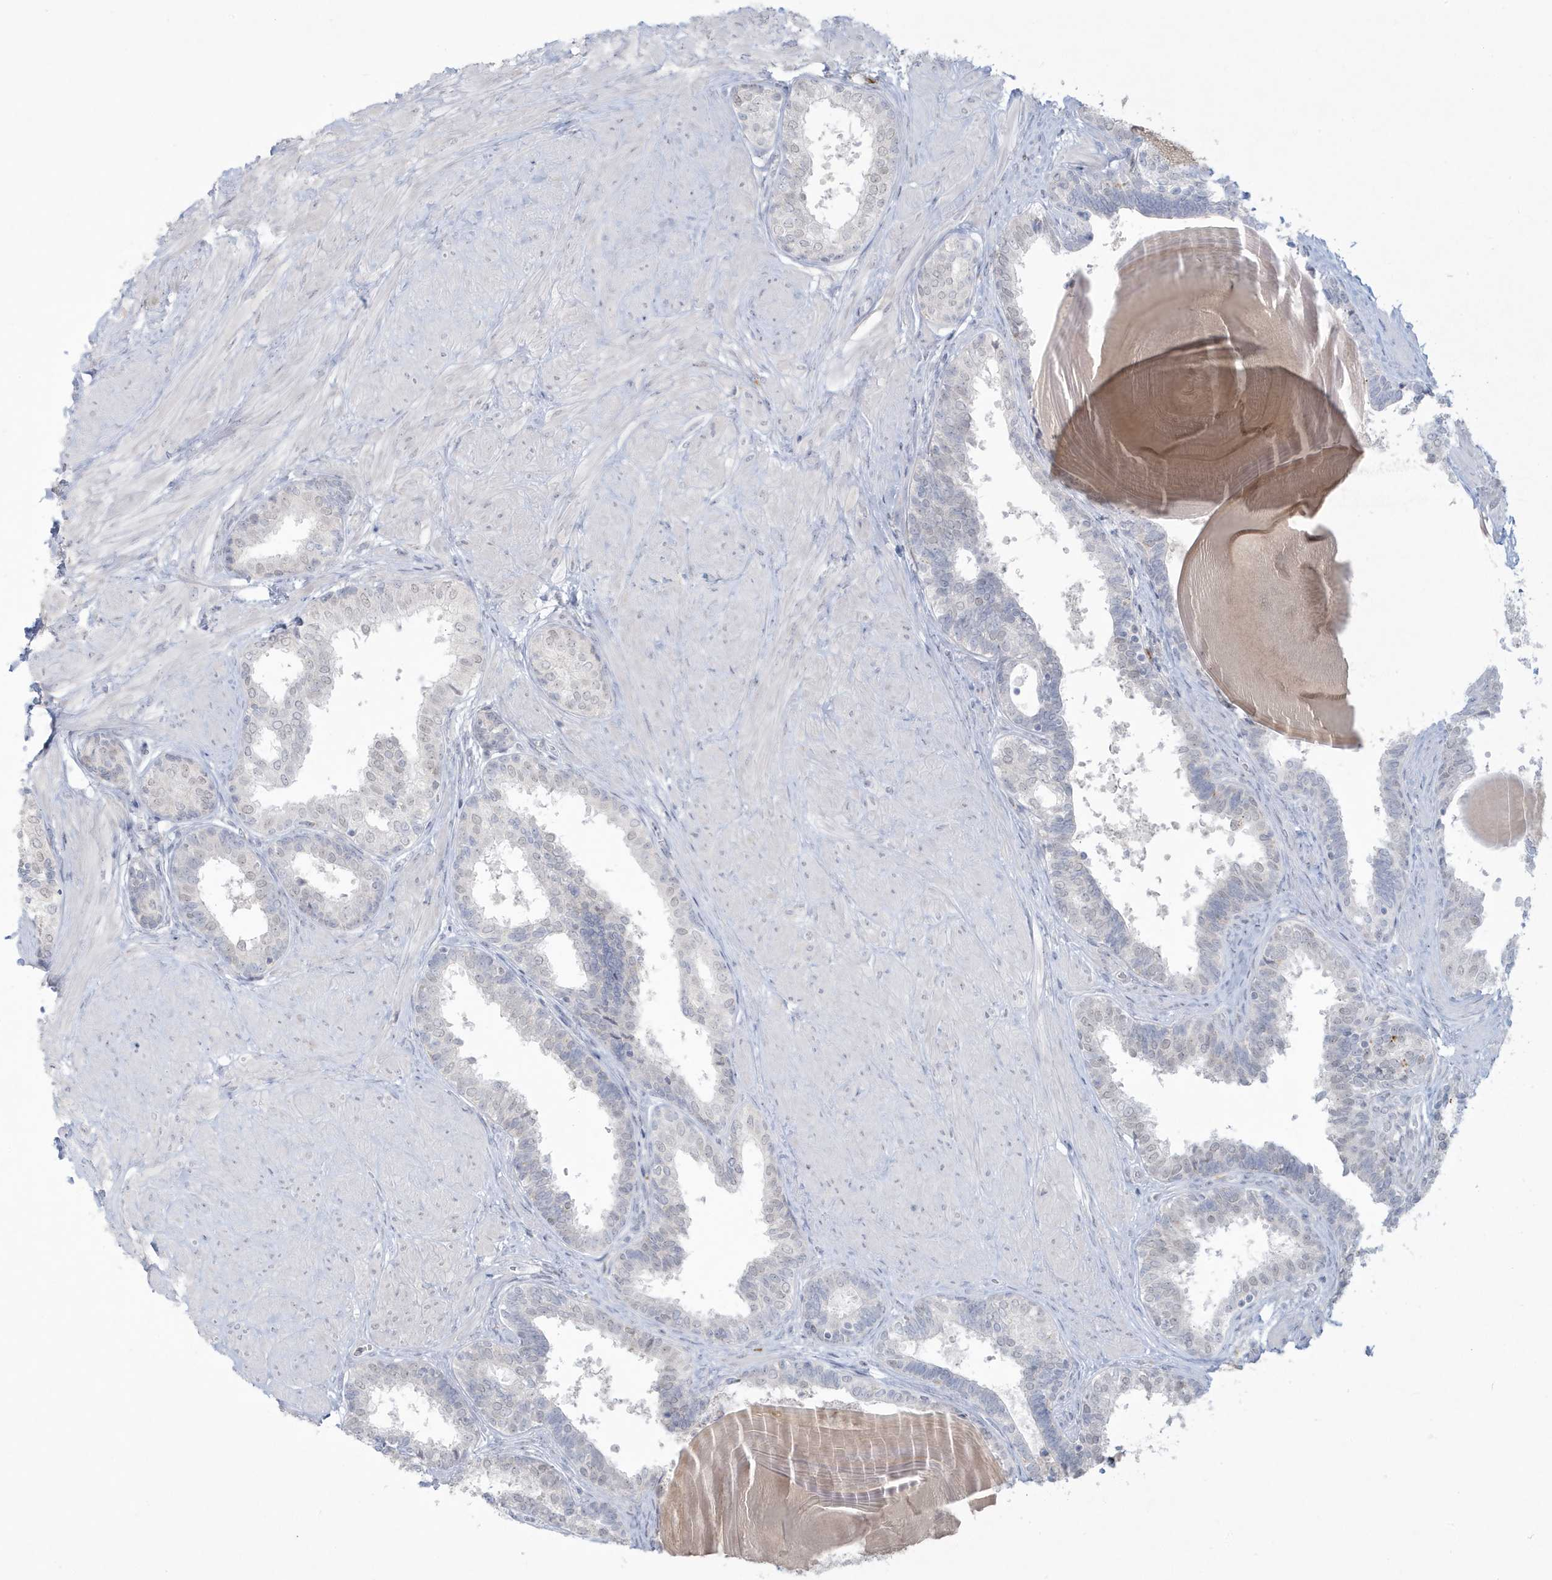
{"staining": {"intensity": "negative", "quantity": "none", "location": "none"}, "tissue": "prostate", "cell_type": "Glandular cells", "image_type": "normal", "snomed": [{"axis": "morphology", "description": "Normal tissue, NOS"}, {"axis": "topography", "description": "Prostate"}], "caption": "High magnification brightfield microscopy of normal prostate stained with DAB (3,3'-diaminobenzidine) (brown) and counterstained with hematoxylin (blue): glandular cells show no significant staining. Nuclei are stained in blue.", "gene": "HERC6", "patient": {"sex": "male", "age": 48}}